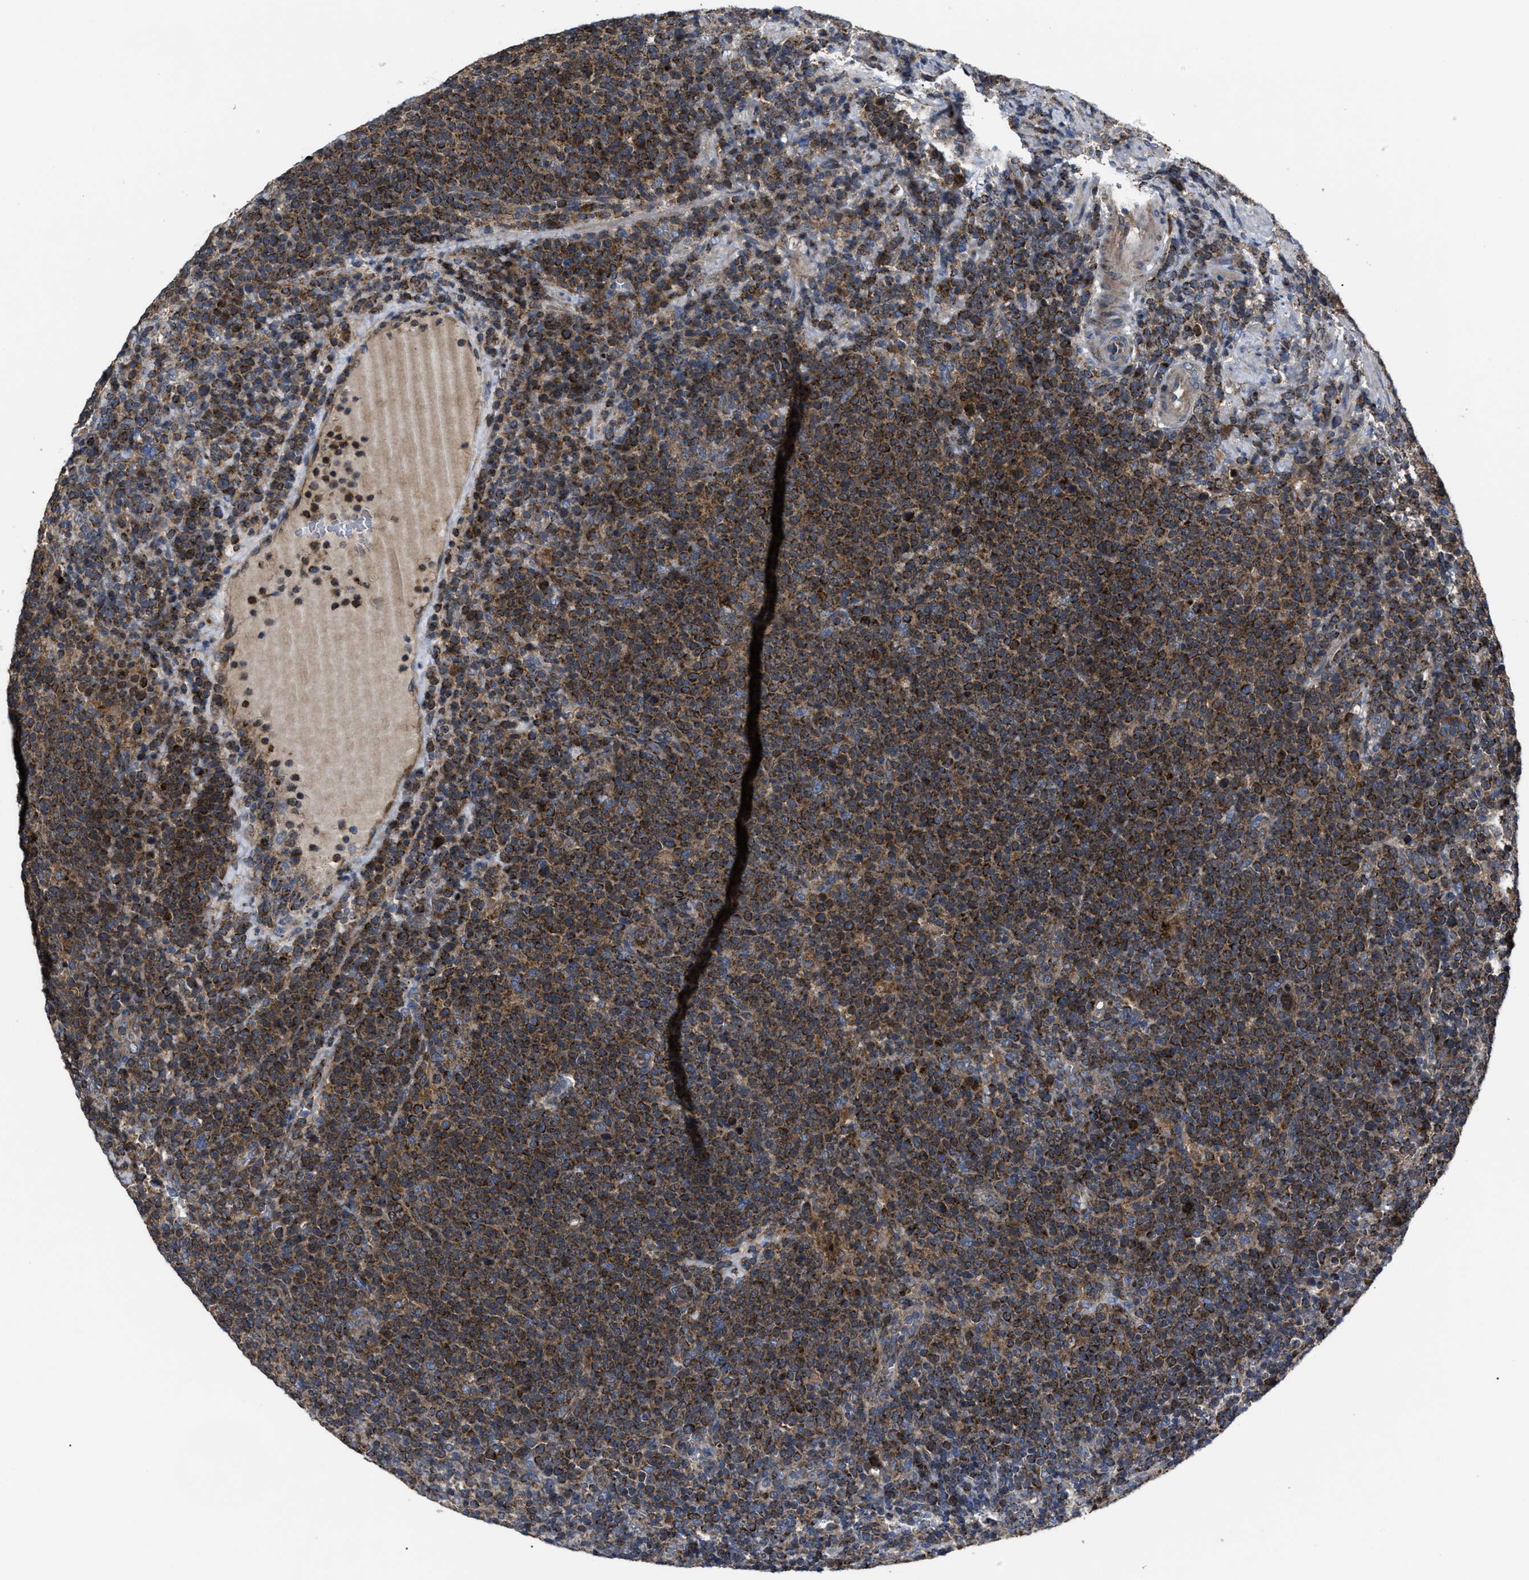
{"staining": {"intensity": "strong", "quantity": ">75%", "location": "cytoplasmic/membranous"}, "tissue": "lymphoma", "cell_type": "Tumor cells", "image_type": "cancer", "snomed": [{"axis": "morphology", "description": "Malignant lymphoma, non-Hodgkin's type, High grade"}, {"axis": "topography", "description": "Lymph node"}], "caption": "High-magnification brightfield microscopy of lymphoma stained with DAB (brown) and counterstained with hematoxylin (blue). tumor cells exhibit strong cytoplasmic/membranous expression is present in approximately>75% of cells.", "gene": "PASK", "patient": {"sex": "male", "age": 61}}